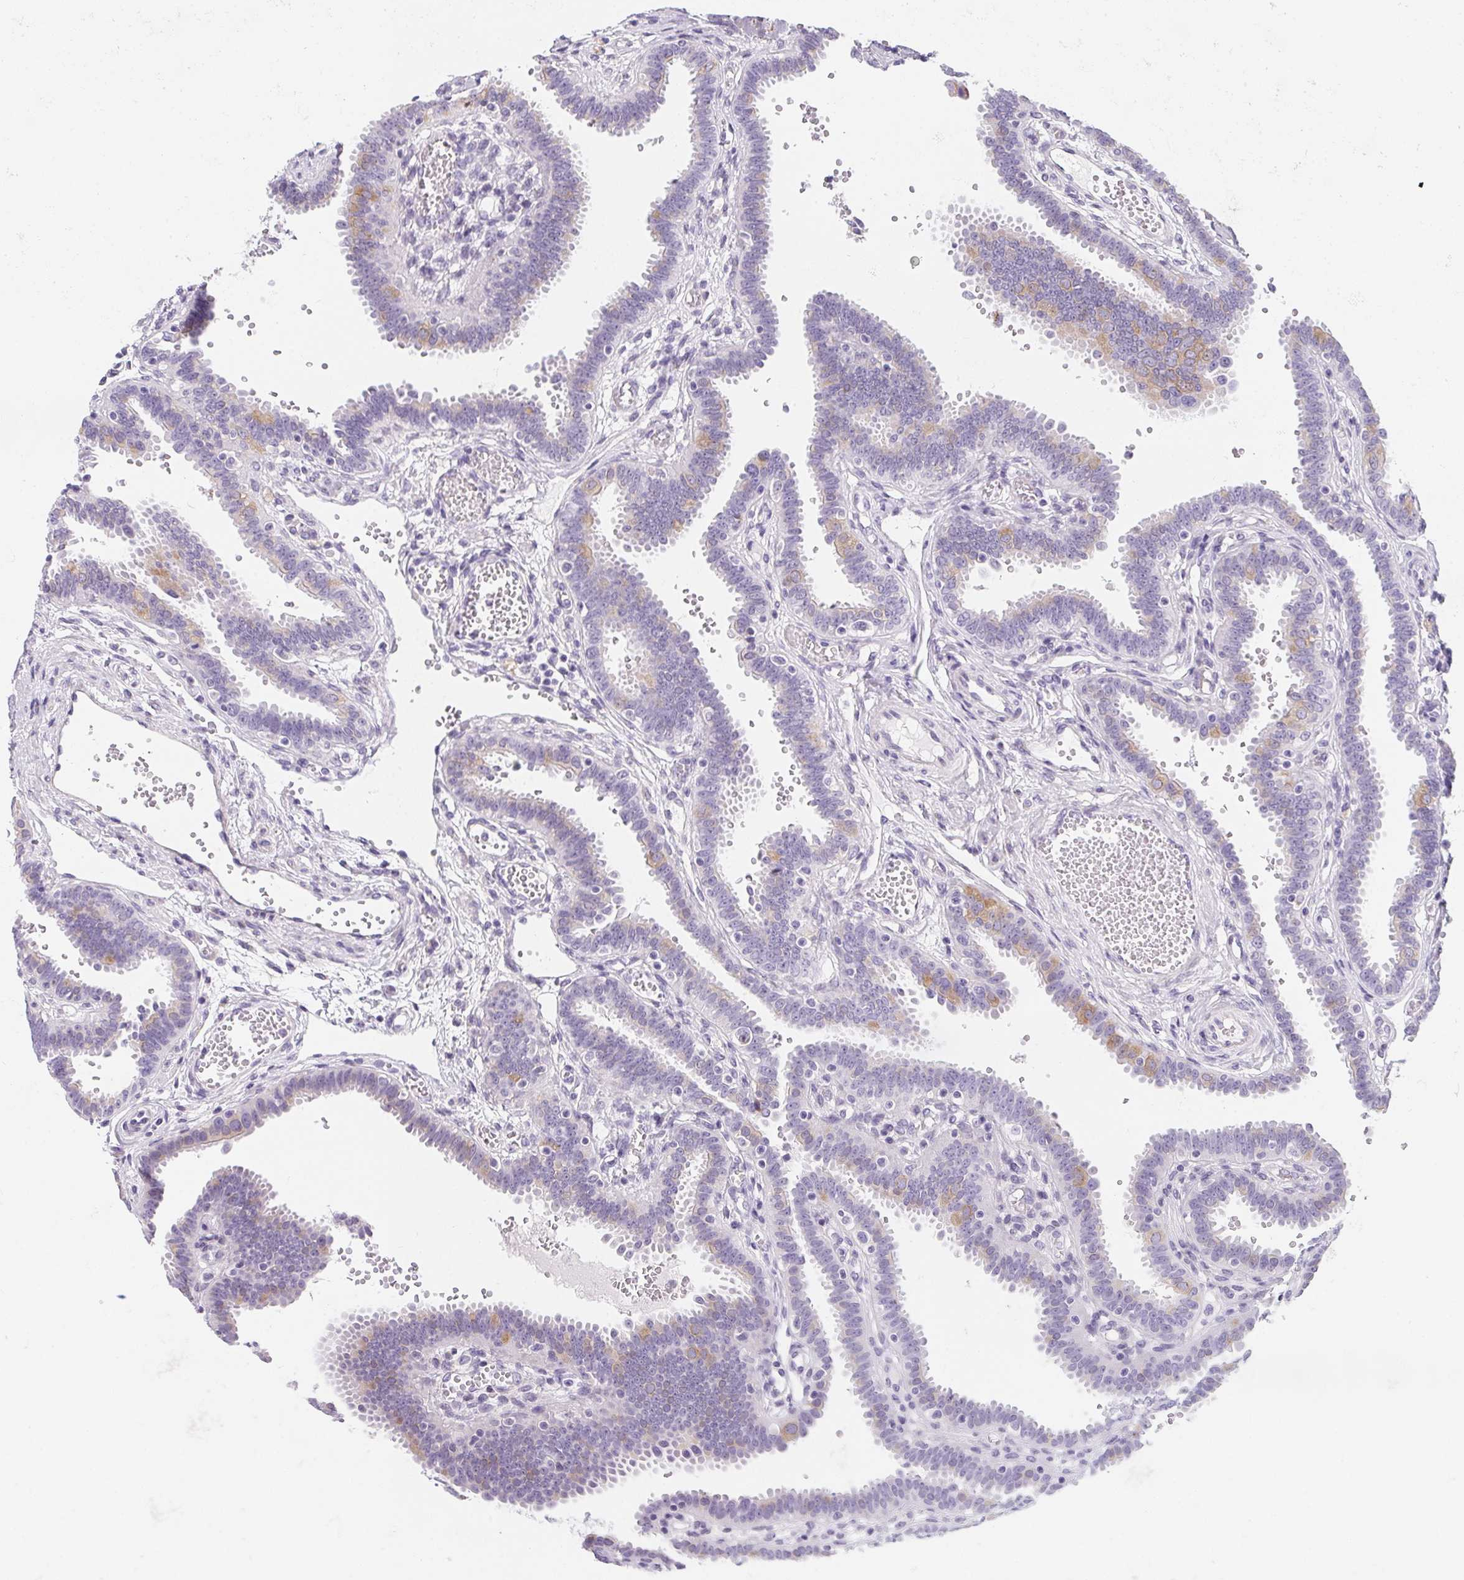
{"staining": {"intensity": "weak", "quantity": "25%-75%", "location": "cytoplasmic/membranous"}, "tissue": "fallopian tube", "cell_type": "Glandular cells", "image_type": "normal", "snomed": [{"axis": "morphology", "description": "Normal tissue, NOS"}, {"axis": "topography", "description": "Fallopian tube"}], "caption": "Protein analysis of unremarkable fallopian tube displays weak cytoplasmic/membranous positivity in about 25%-75% of glandular cells. The staining is performed using DAB brown chromogen to label protein expression. The nuclei are counter-stained blue using hematoxylin.", "gene": "MAP1A", "patient": {"sex": "female", "age": 37}}